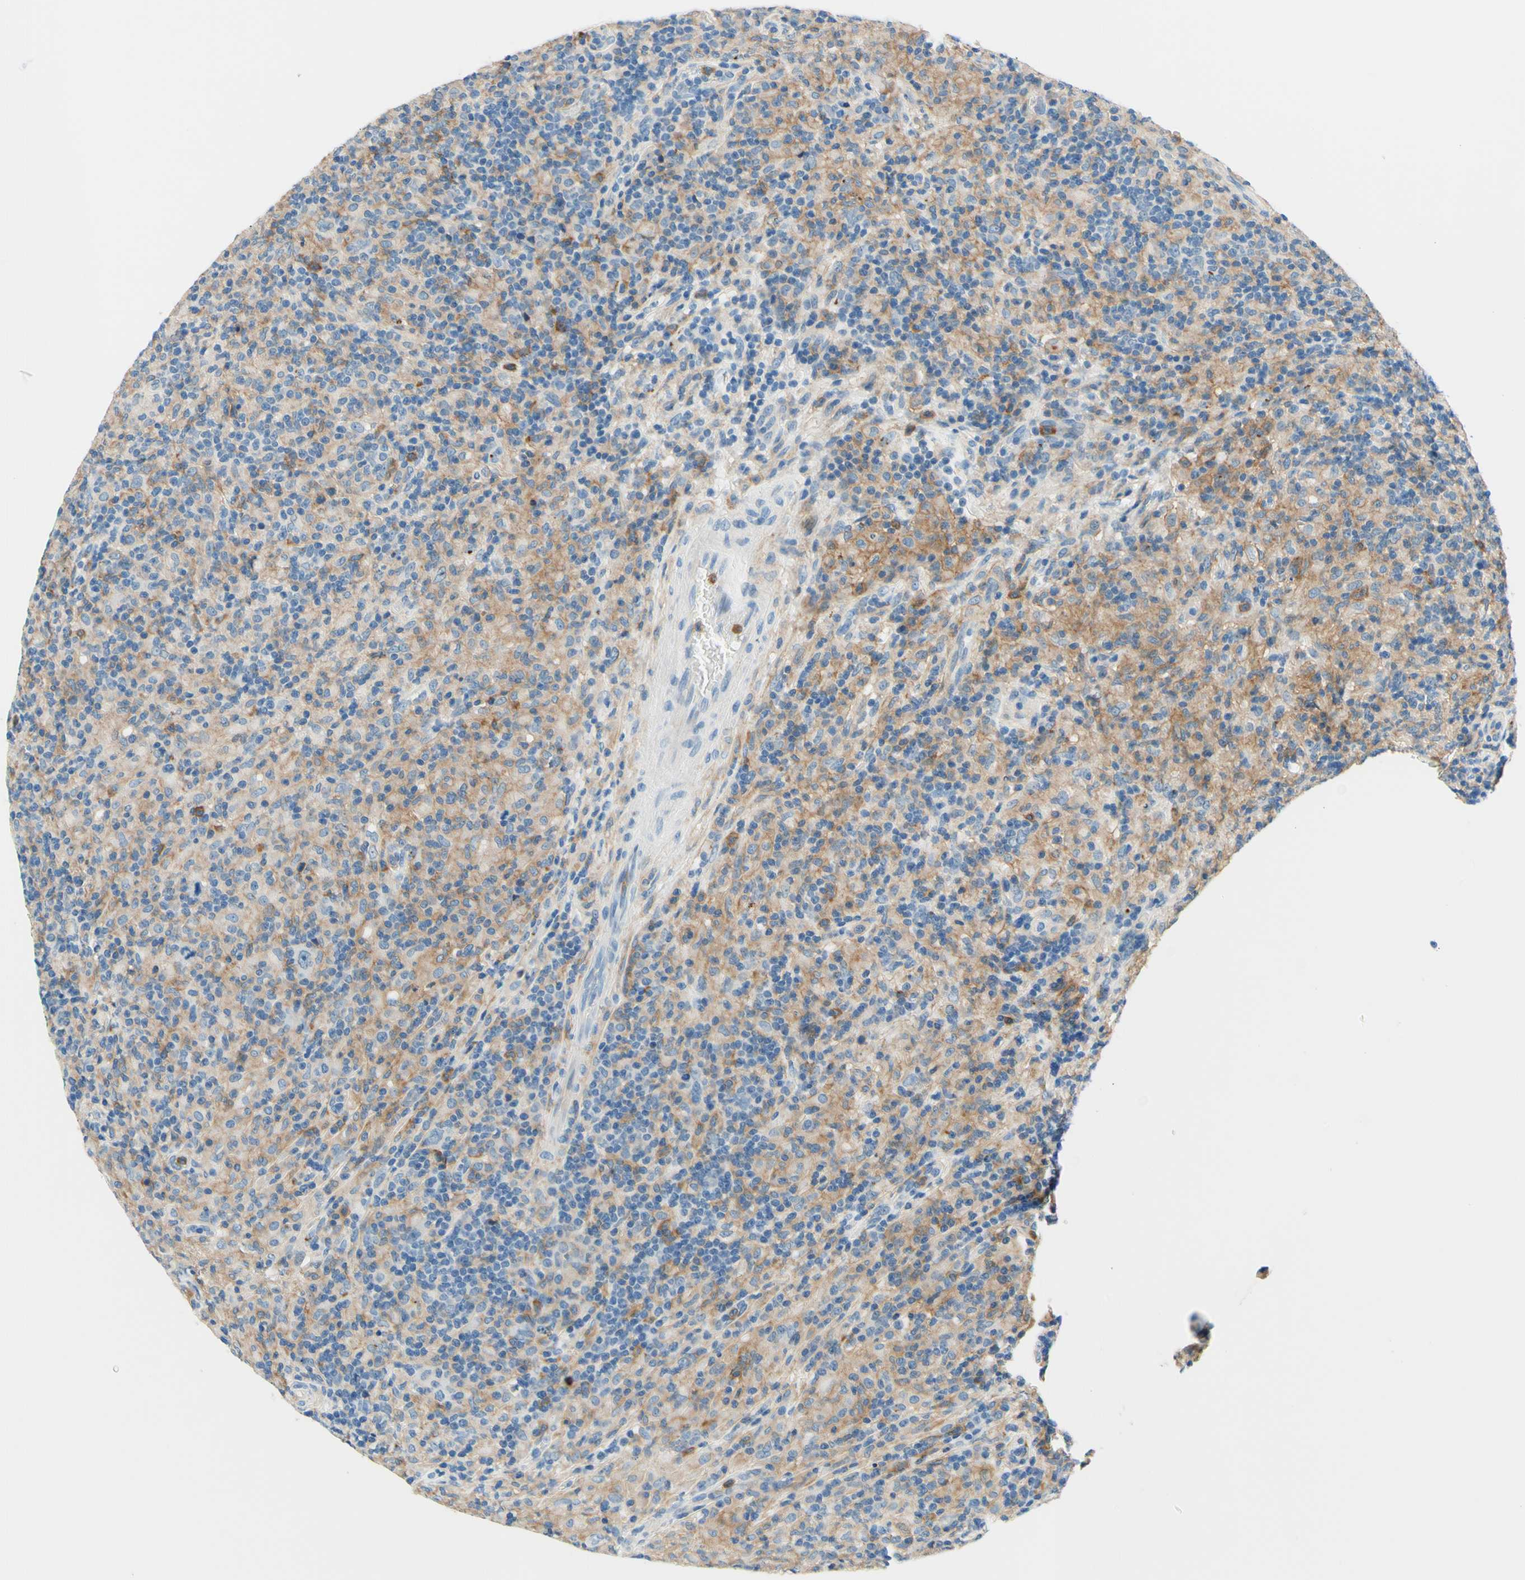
{"staining": {"intensity": "negative", "quantity": "none", "location": "none"}, "tissue": "lymphoma", "cell_type": "Tumor cells", "image_type": "cancer", "snomed": [{"axis": "morphology", "description": "Hodgkin's disease, NOS"}, {"axis": "topography", "description": "Lymph node"}], "caption": "Immunohistochemical staining of human lymphoma shows no significant expression in tumor cells. Nuclei are stained in blue.", "gene": "SIGLEC9", "patient": {"sex": "male", "age": 70}}